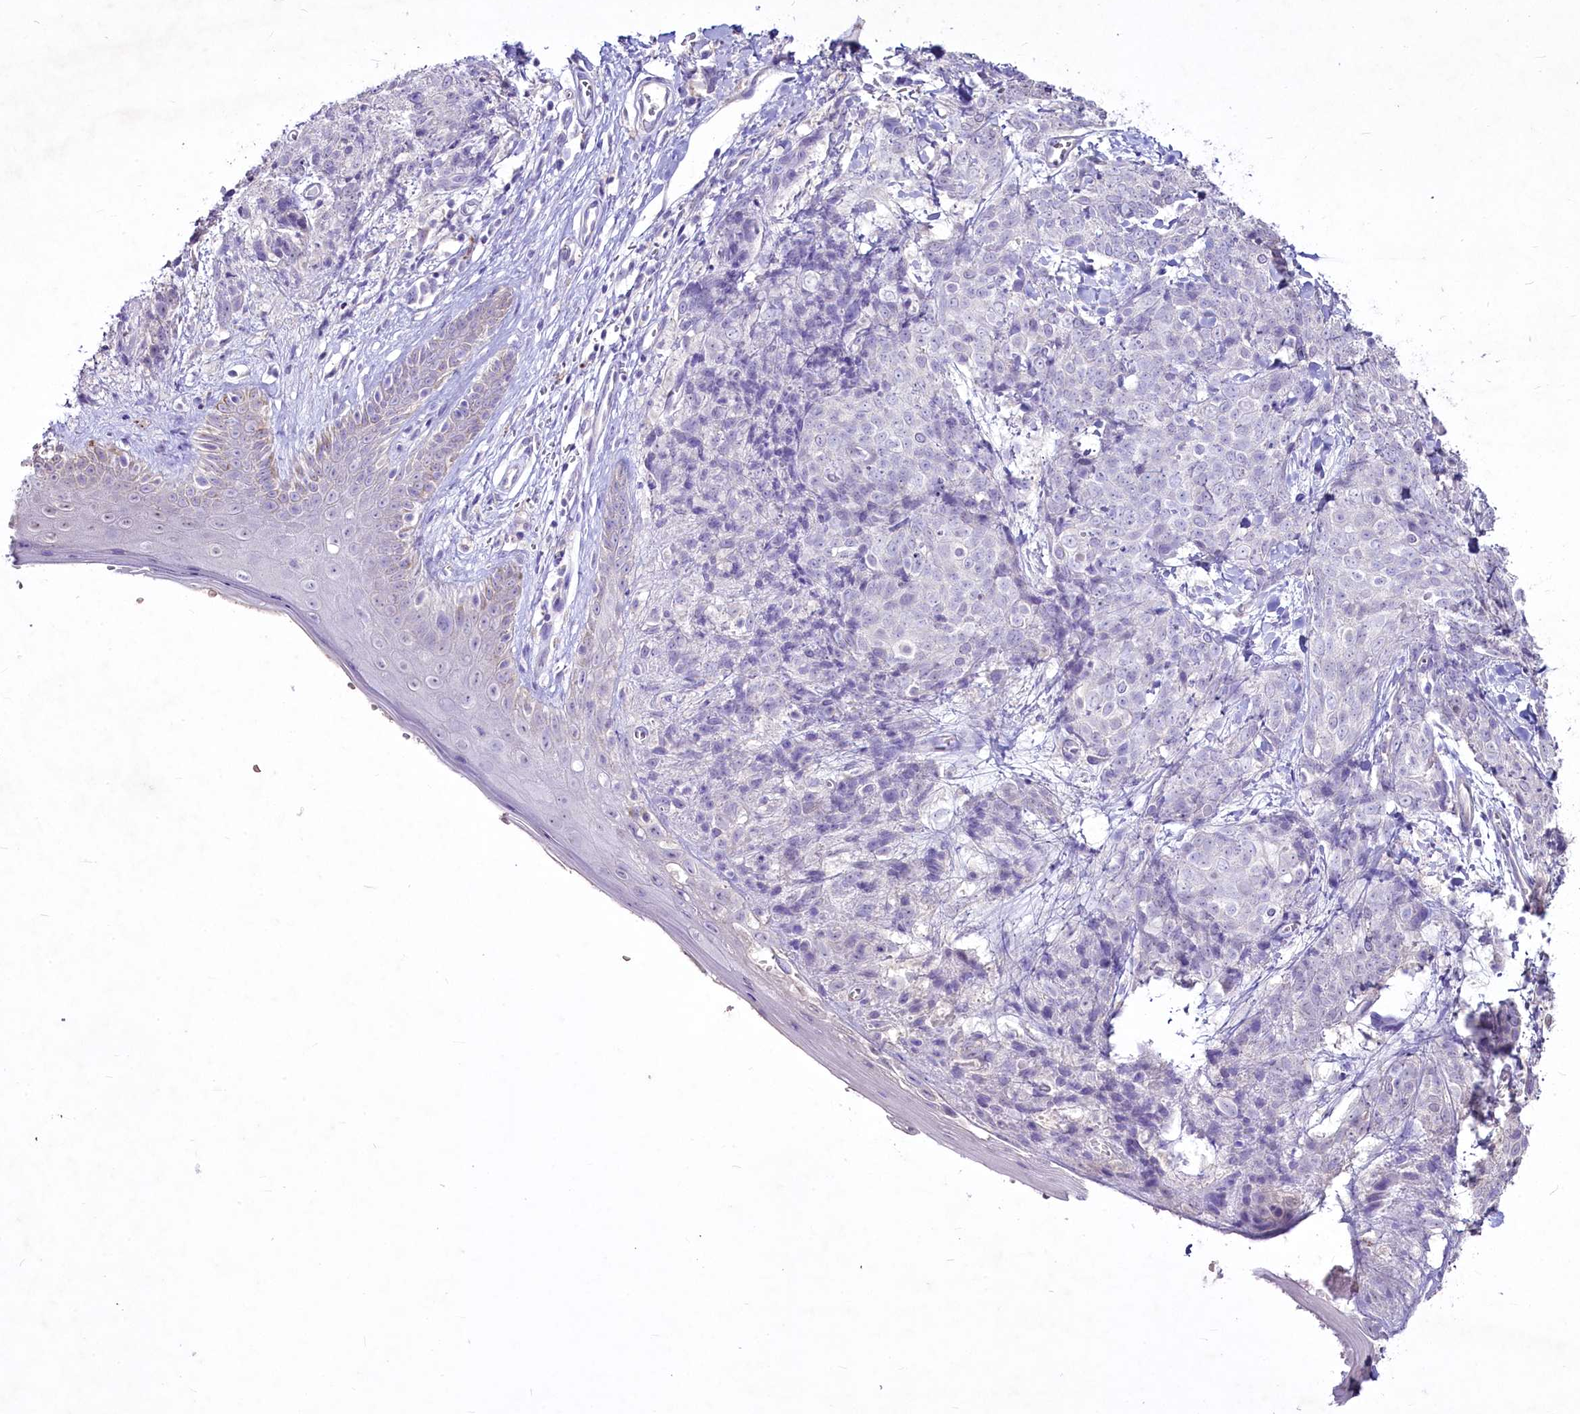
{"staining": {"intensity": "negative", "quantity": "none", "location": "none"}, "tissue": "skin cancer", "cell_type": "Tumor cells", "image_type": "cancer", "snomed": [{"axis": "morphology", "description": "Squamous cell carcinoma, NOS"}, {"axis": "topography", "description": "Skin"}, {"axis": "topography", "description": "Vulva"}], "caption": "Tumor cells show no significant protein staining in skin cancer (squamous cell carcinoma).", "gene": "FAM209B", "patient": {"sex": "female", "age": 85}}